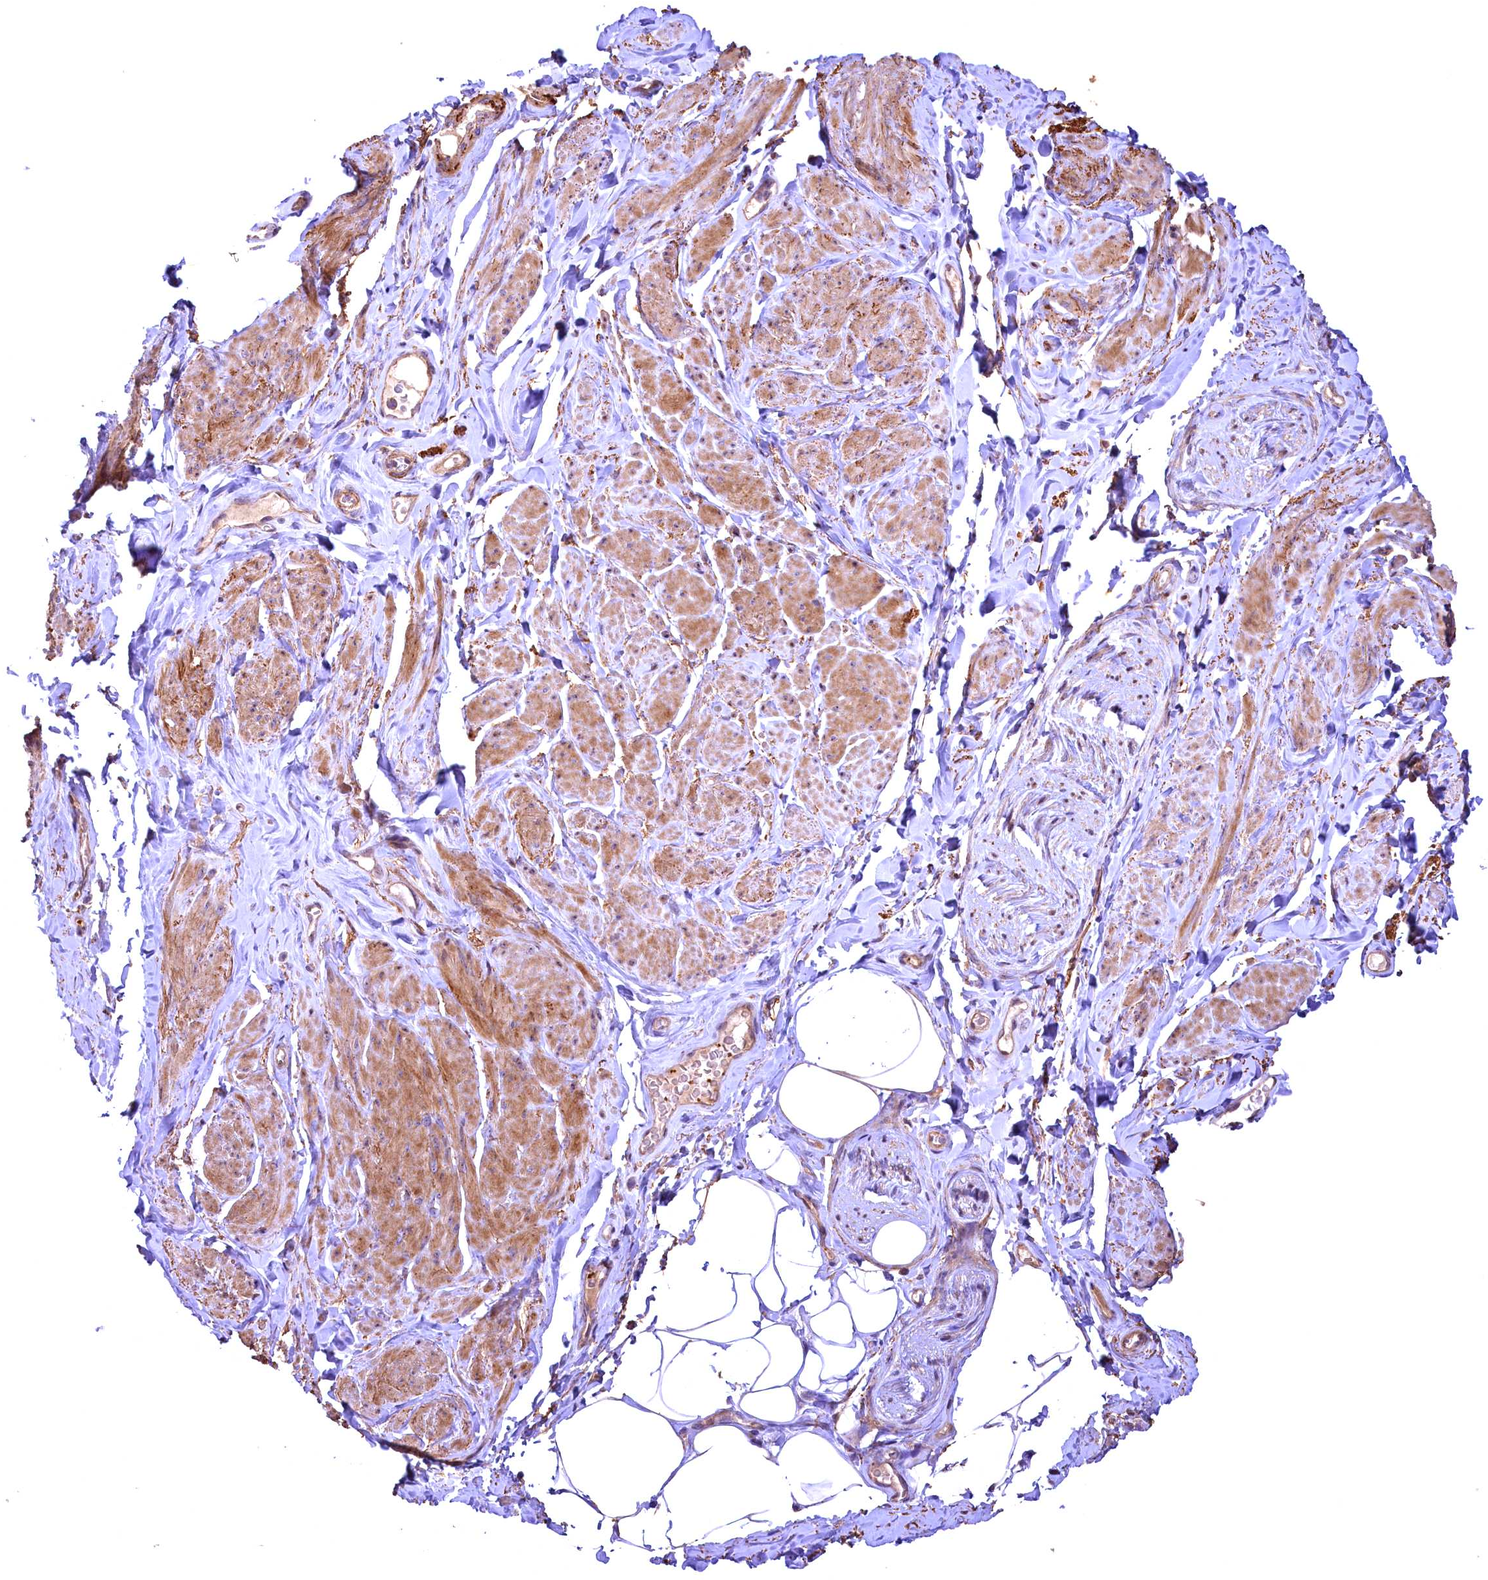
{"staining": {"intensity": "moderate", "quantity": "25%-75%", "location": "cytoplasmic/membranous"}, "tissue": "smooth muscle", "cell_type": "Smooth muscle cells", "image_type": "normal", "snomed": [{"axis": "morphology", "description": "Normal tissue, NOS"}, {"axis": "topography", "description": "Smooth muscle"}, {"axis": "topography", "description": "Peripheral nerve tissue"}], "caption": "Smooth muscle cells display medium levels of moderate cytoplasmic/membranous expression in about 25%-75% of cells in benign smooth muscle.", "gene": "FUZ", "patient": {"sex": "male", "age": 69}}